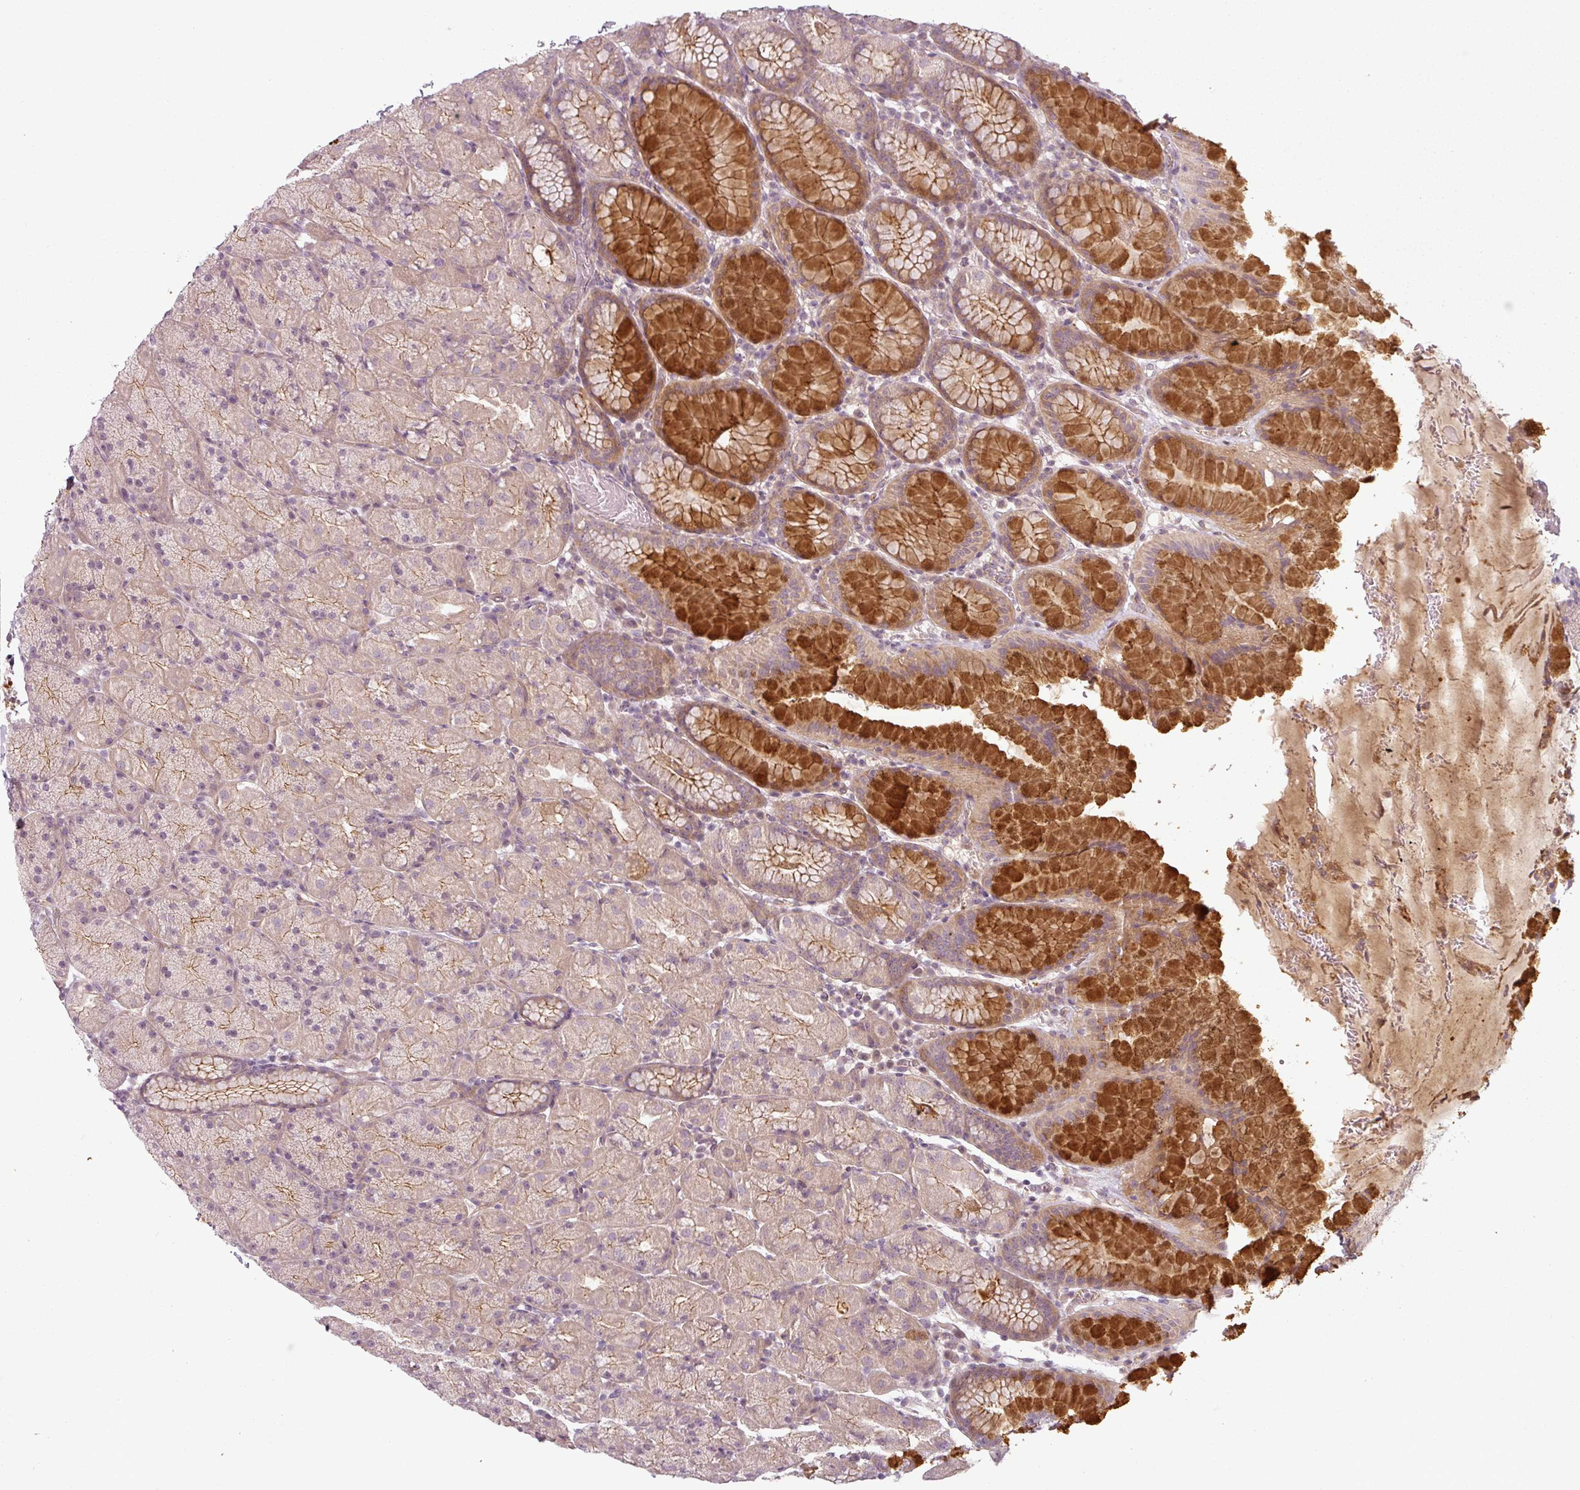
{"staining": {"intensity": "strong", "quantity": "<25%", "location": "cytoplasmic/membranous"}, "tissue": "stomach", "cell_type": "Glandular cells", "image_type": "normal", "snomed": [{"axis": "morphology", "description": "Normal tissue, NOS"}, {"axis": "topography", "description": "Stomach, upper"}, {"axis": "topography", "description": "Stomach, lower"}], "caption": "Unremarkable stomach demonstrates strong cytoplasmic/membranous positivity in about <25% of glandular cells, visualized by immunohistochemistry. (Stains: DAB (3,3'-diaminobenzidine) in brown, nuclei in blue, Microscopy: brightfield microscopy at high magnification).", "gene": "SLC16A9", "patient": {"sex": "male", "age": 67}}